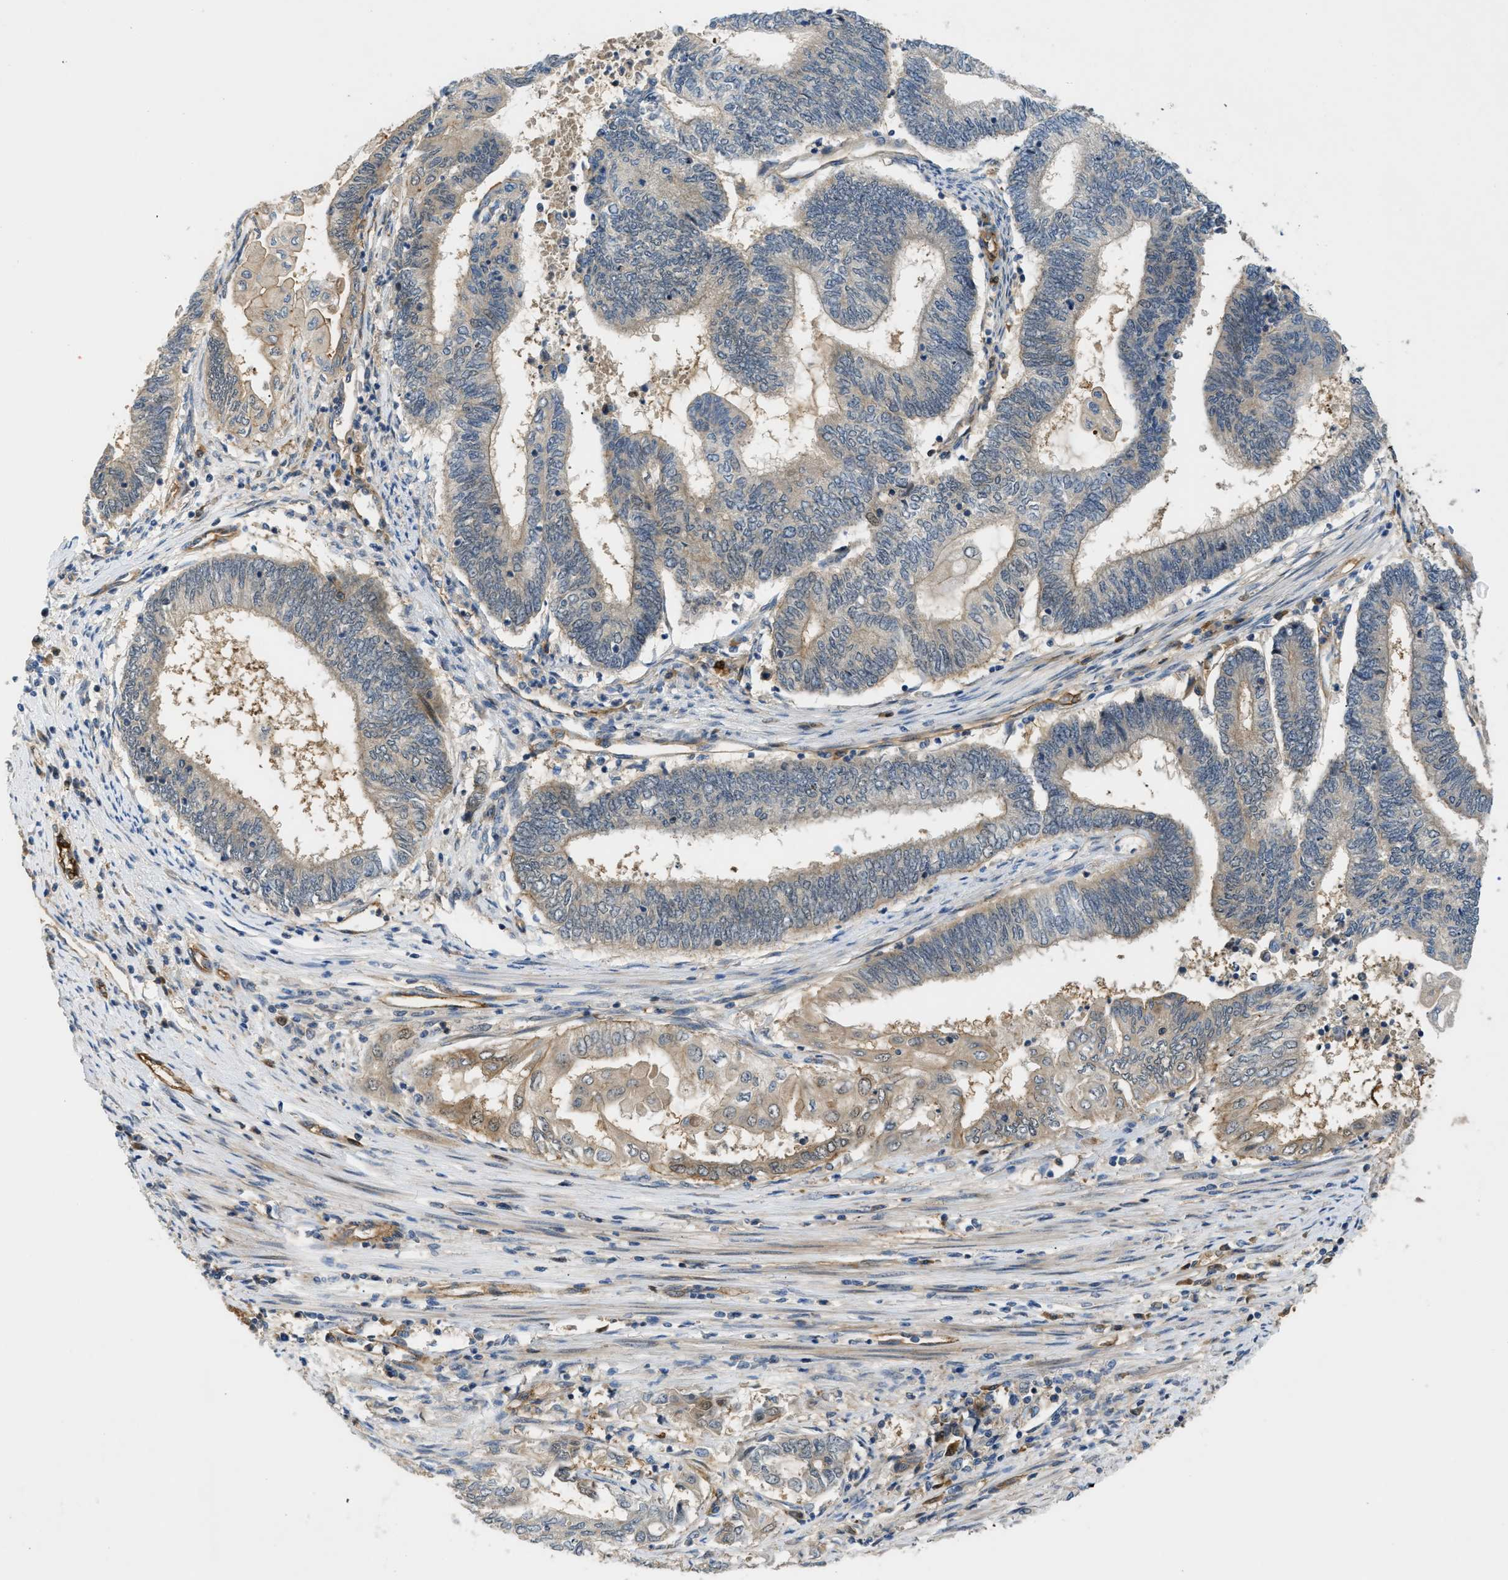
{"staining": {"intensity": "weak", "quantity": "<25%", "location": "cytoplasmic/membranous"}, "tissue": "endometrial cancer", "cell_type": "Tumor cells", "image_type": "cancer", "snomed": [{"axis": "morphology", "description": "Adenocarcinoma, NOS"}, {"axis": "topography", "description": "Uterus"}, {"axis": "topography", "description": "Endometrium"}], "caption": "An immunohistochemistry (IHC) micrograph of endometrial cancer (adenocarcinoma) is shown. There is no staining in tumor cells of endometrial cancer (adenocarcinoma). (DAB immunohistochemistry visualized using brightfield microscopy, high magnification).", "gene": "TRAK2", "patient": {"sex": "female", "age": 70}}